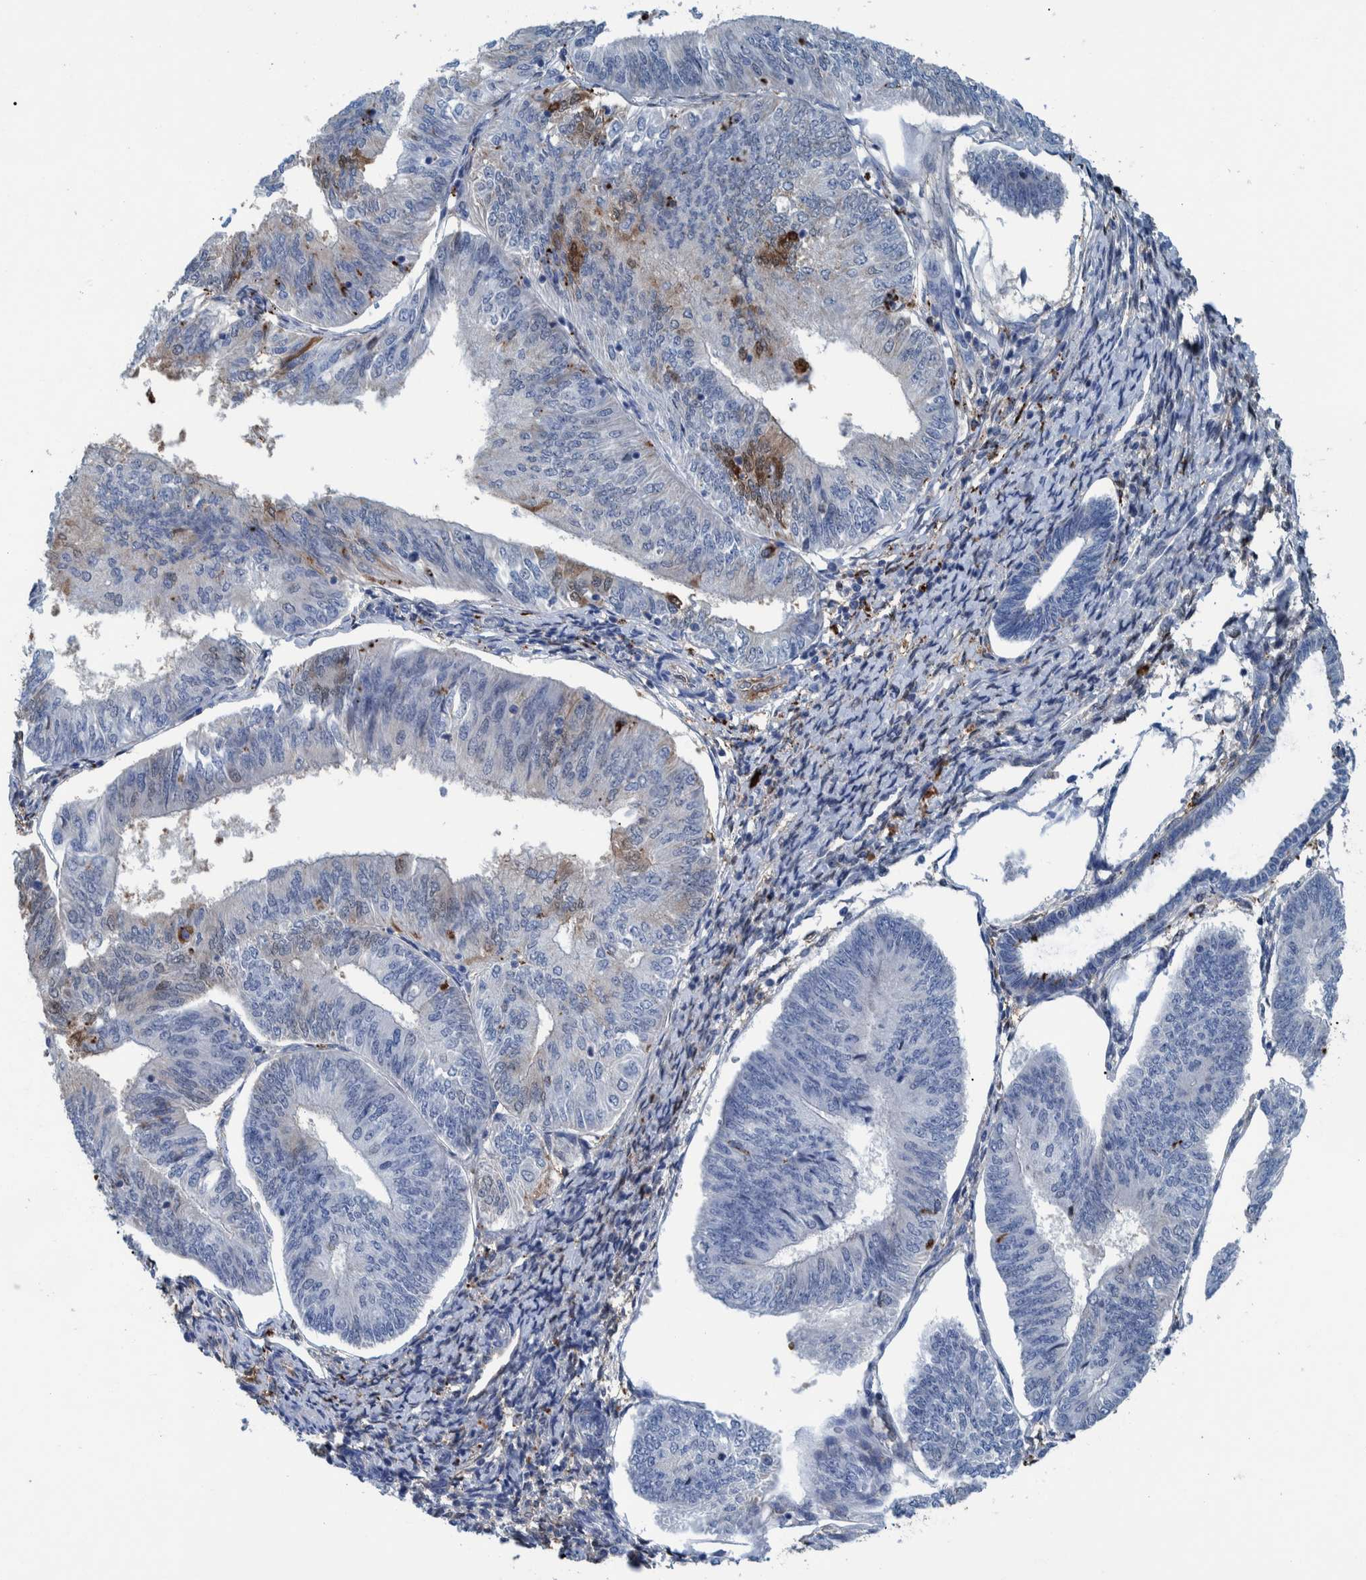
{"staining": {"intensity": "moderate", "quantity": "<25%", "location": "cytoplasmic/membranous,nuclear"}, "tissue": "endometrial cancer", "cell_type": "Tumor cells", "image_type": "cancer", "snomed": [{"axis": "morphology", "description": "Adenocarcinoma, NOS"}, {"axis": "topography", "description": "Endometrium"}], "caption": "Immunohistochemistry (IHC) histopathology image of endometrial cancer (adenocarcinoma) stained for a protein (brown), which demonstrates low levels of moderate cytoplasmic/membranous and nuclear positivity in approximately <25% of tumor cells.", "gene": "IDO1", "patient": {"sex": "female", "age": 58}}